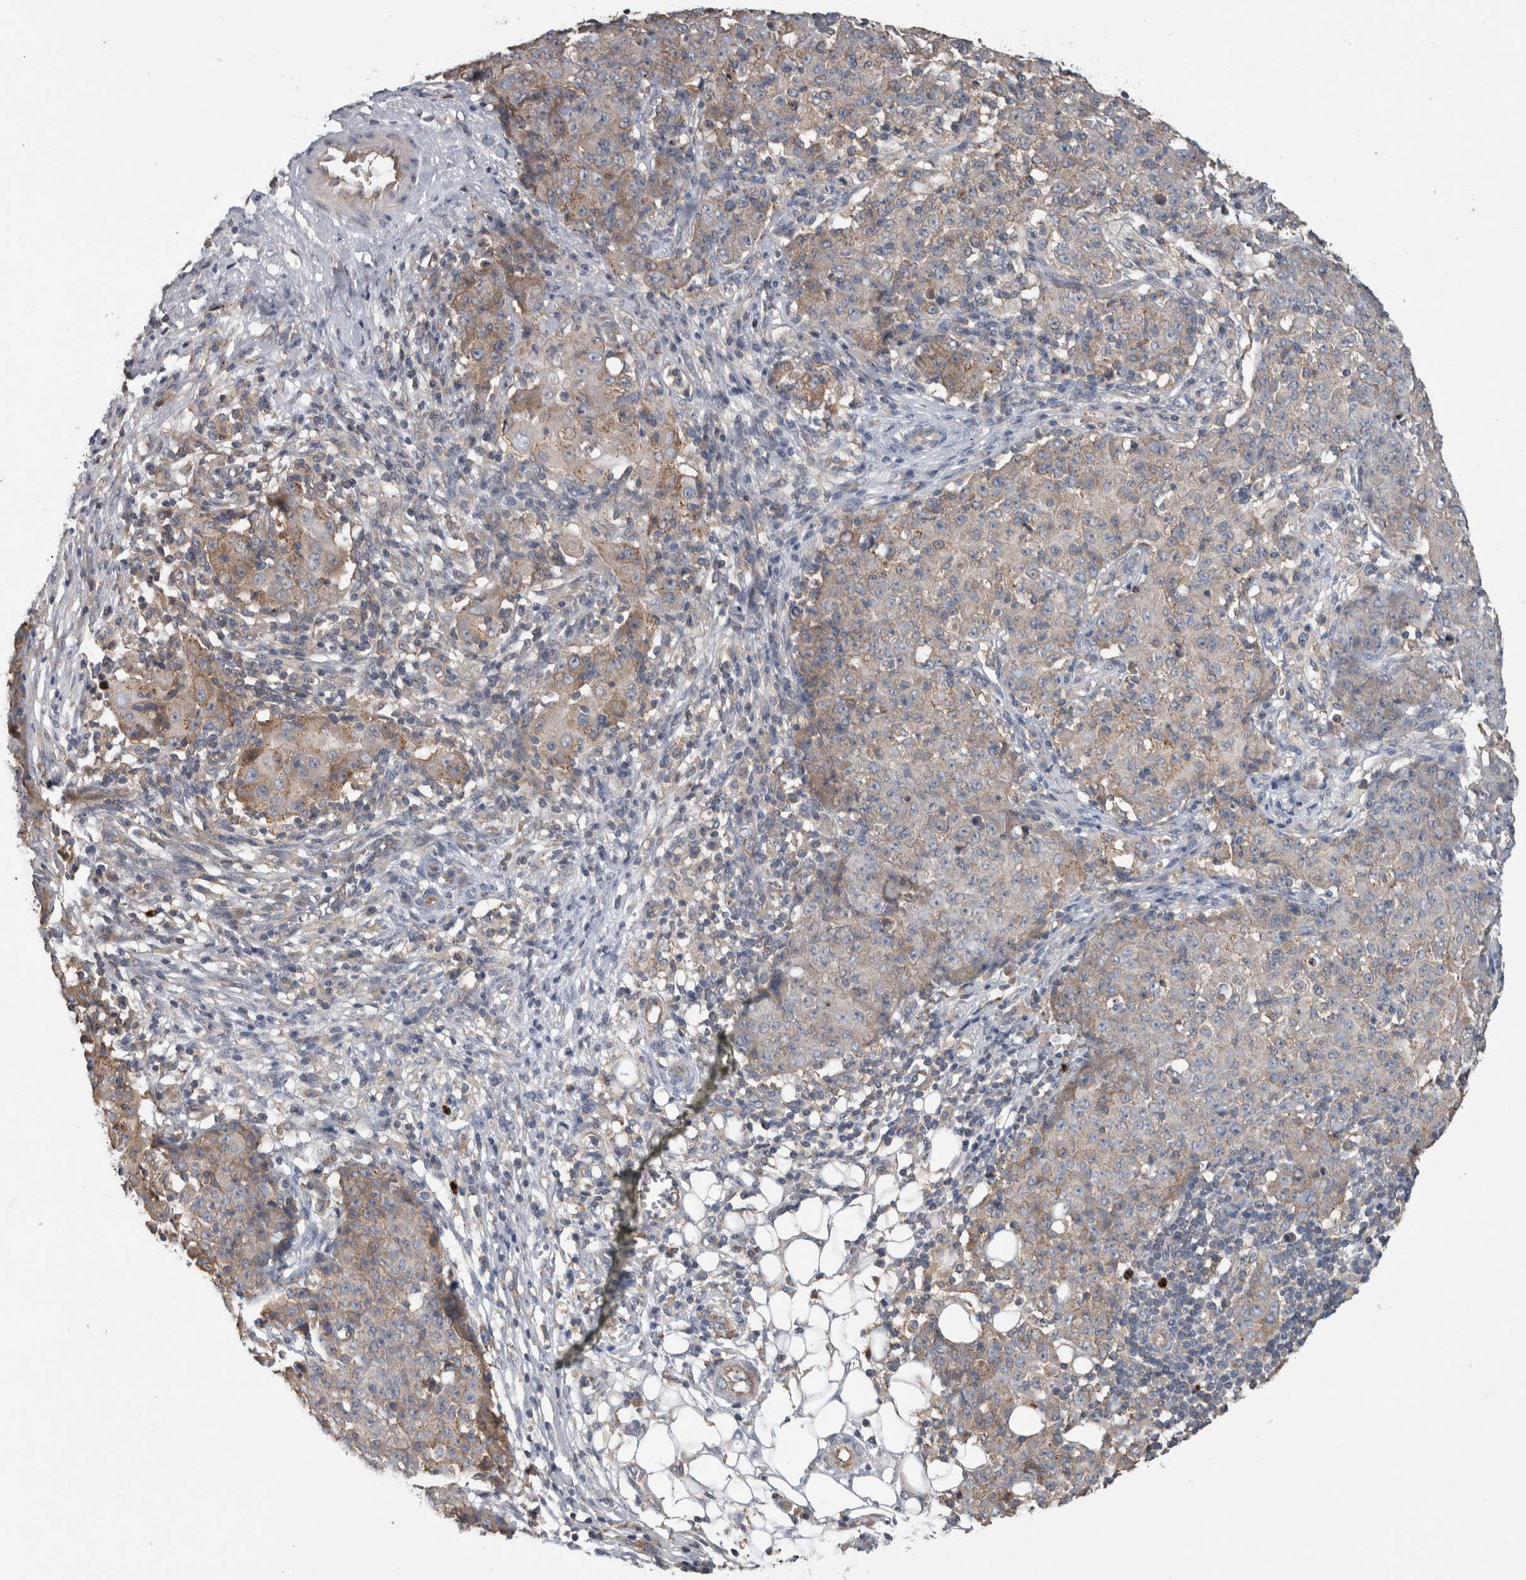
{"staining": {"intensity": "weak", "quantity": "25%-75%", "location": "cytoplasmic/membranous"}, "tissue": "ovarian cancer", "cell_type": "Tumor cells", "image_type": "cancer", "snomed": [{"axis": "morphology", "description": "Carcinoma, endometroid"}, {"axis": "topography", "description": "Ovary"}], "caption": "Protein staining displays weak cytoplasmic/membranous expression in about 25%-75% of tumor cells in ovarian cancer (endometroid carcinoma).", "gene": "TARBP1", "patient": {"sex": "female", "age": 42}}